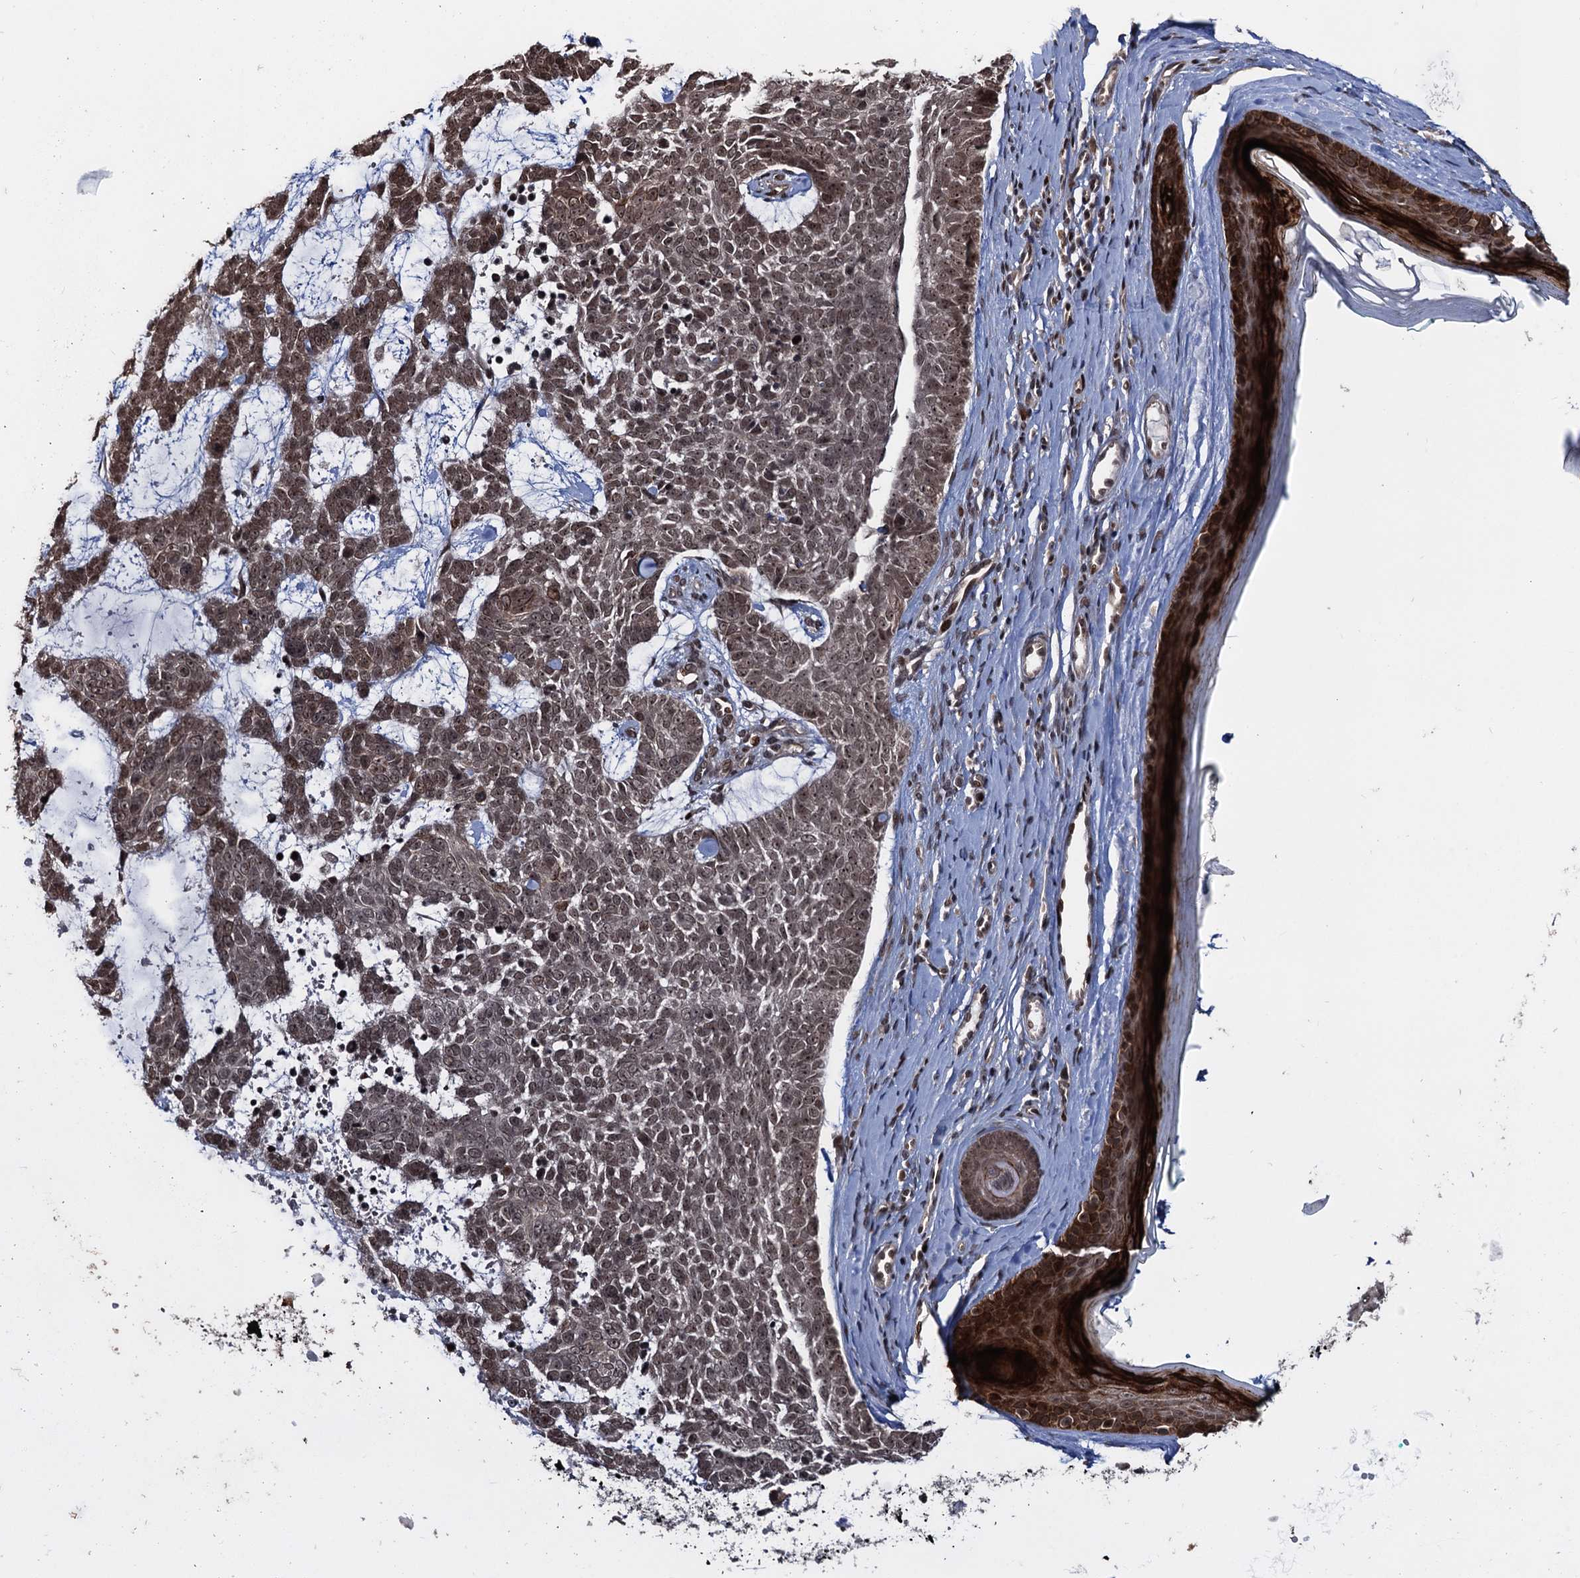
{"staining": {"intensity": "moderate", "quantity": ">75%", "location": "nuclear"}, "tissue": "skin cancer", "cell_type": "Tumor cells", "image_type": "cancer", "snomed": [{"axis": "morphology", "description": "Basal cell carcinoma"}, {"axis": "topography", "description": "Skin"}], "caption": "Moderate nuclear protein positivity is identified in approximately >75% of tumor cells in skin cancer.", "gene": "ZNF169", "patient": {"sex": "female", "age": 81}}